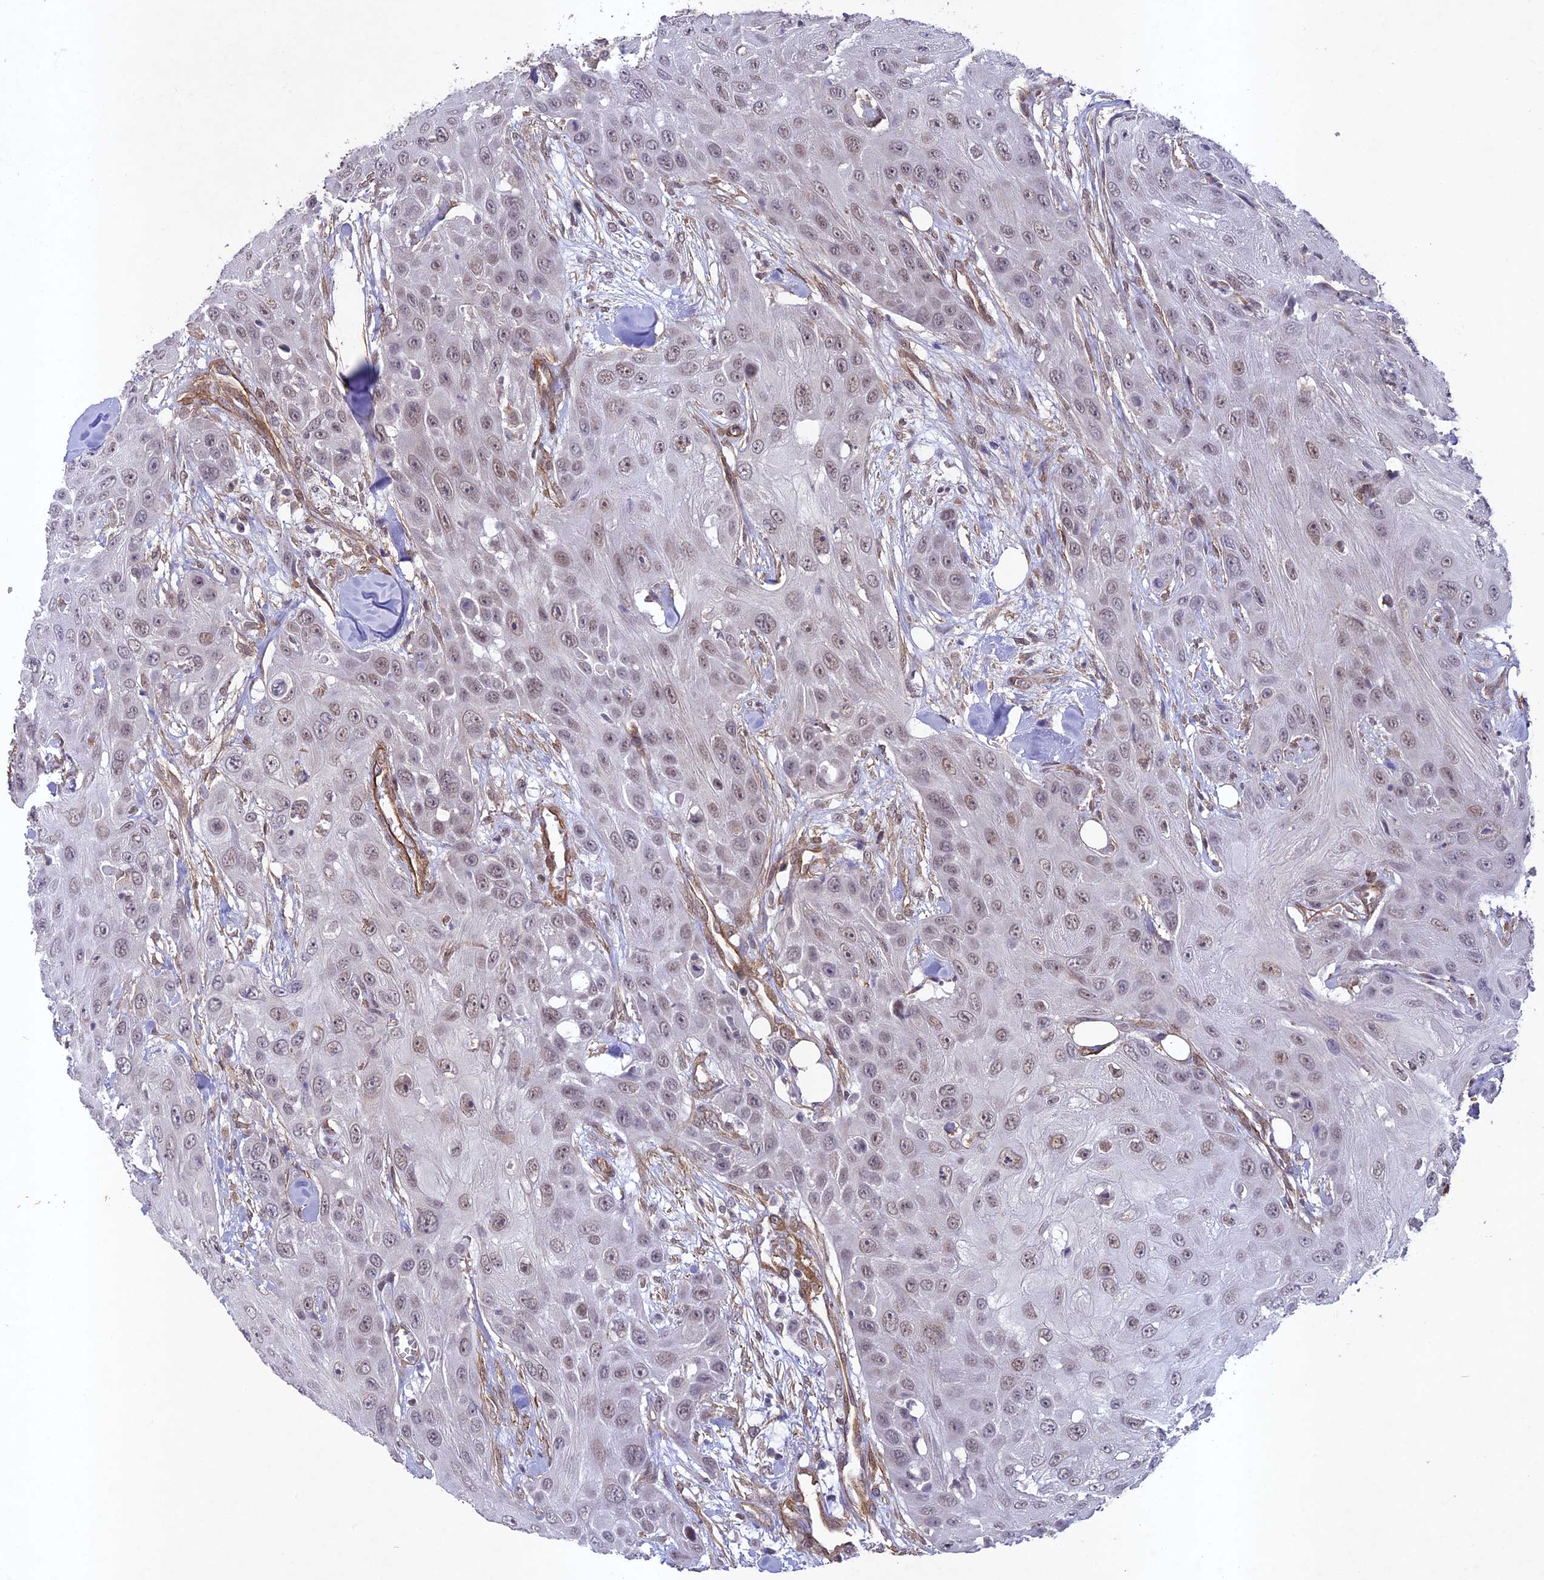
{"staining": {"intensity": "weak", "quantity": "25%-75%", "location": "nuclear"}, "tissue": "head and neck cancer", "cell_type": "Tumor cells", "image_type": "cancer", "snomed": [{"axis": "morphology", "description": "Squamous cell carcinoma, NOS"}, {"axis": "topography", "description": "Head-Neck"}], "caption": "Head and neck squamous cell carcinoma stained for a protein (brown) displays weak nuclear positive positivity in approximately 25%-75% of tumor cells.", "gene": "TNS1", "patient": {"sex": "male", "age": 81}}